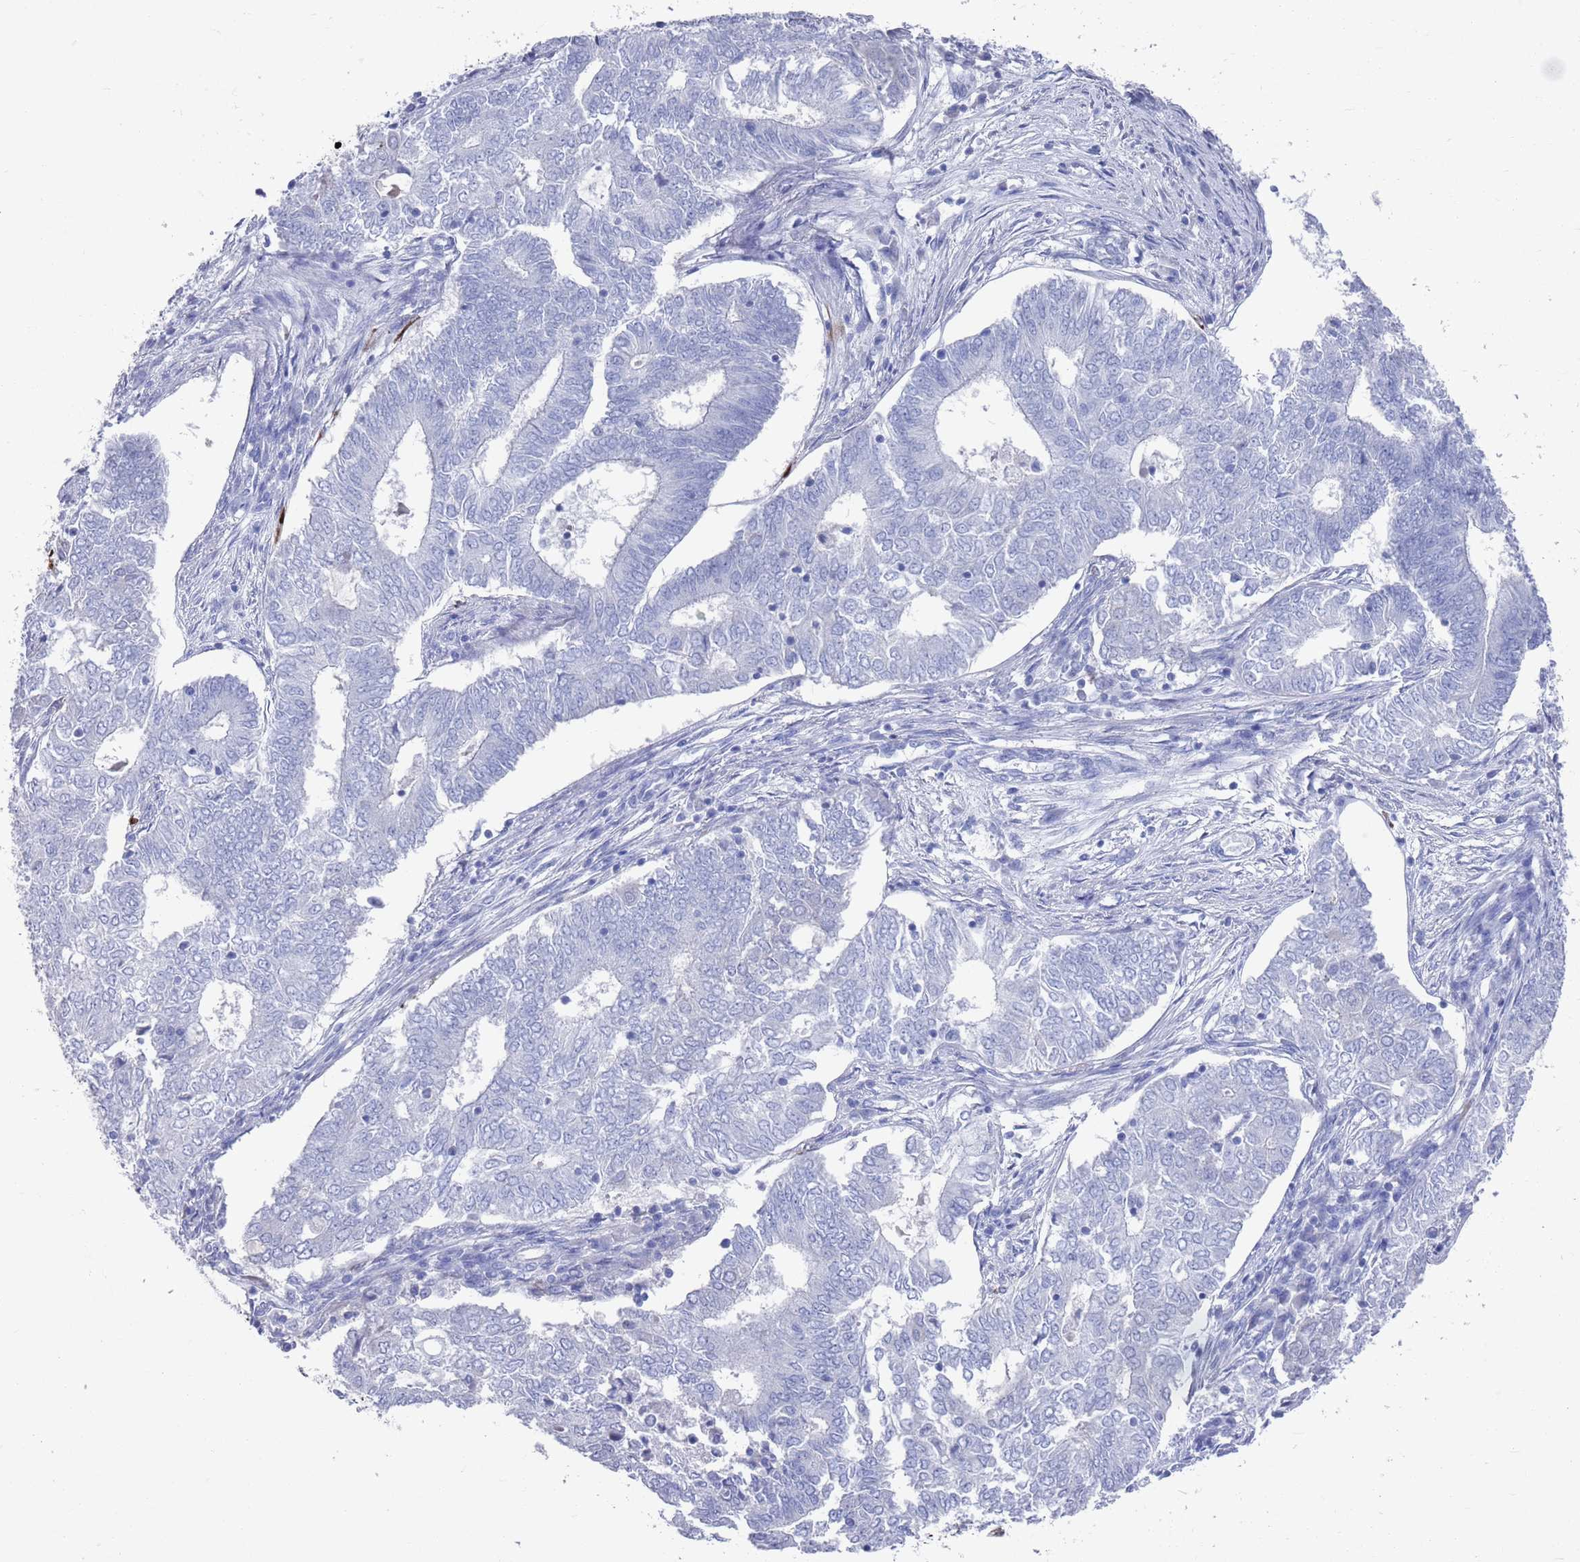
{"staining": {"intensity": "negative", "quantity": "none", "location": "none"}, "tissue": "endometrial cancer", "cell_type": "Tumor cells", "image_type": "cancer", "snomed": [{"axis": "morphology", "description": "Adenocarcinoma, NOS"}, {"axis": "topography", "description": "Endometrium"}], "caption": "The image reveals no significant staining in tumor cells of adenocarcinoma (endometrial). (Stains: DAB immunohistochemistry with hematoxylin counter stain, Microscopy: brightfield microscopy at high magnification).", "gene": "MTMR2", "patient": {"sex": "female", "age": 62}}